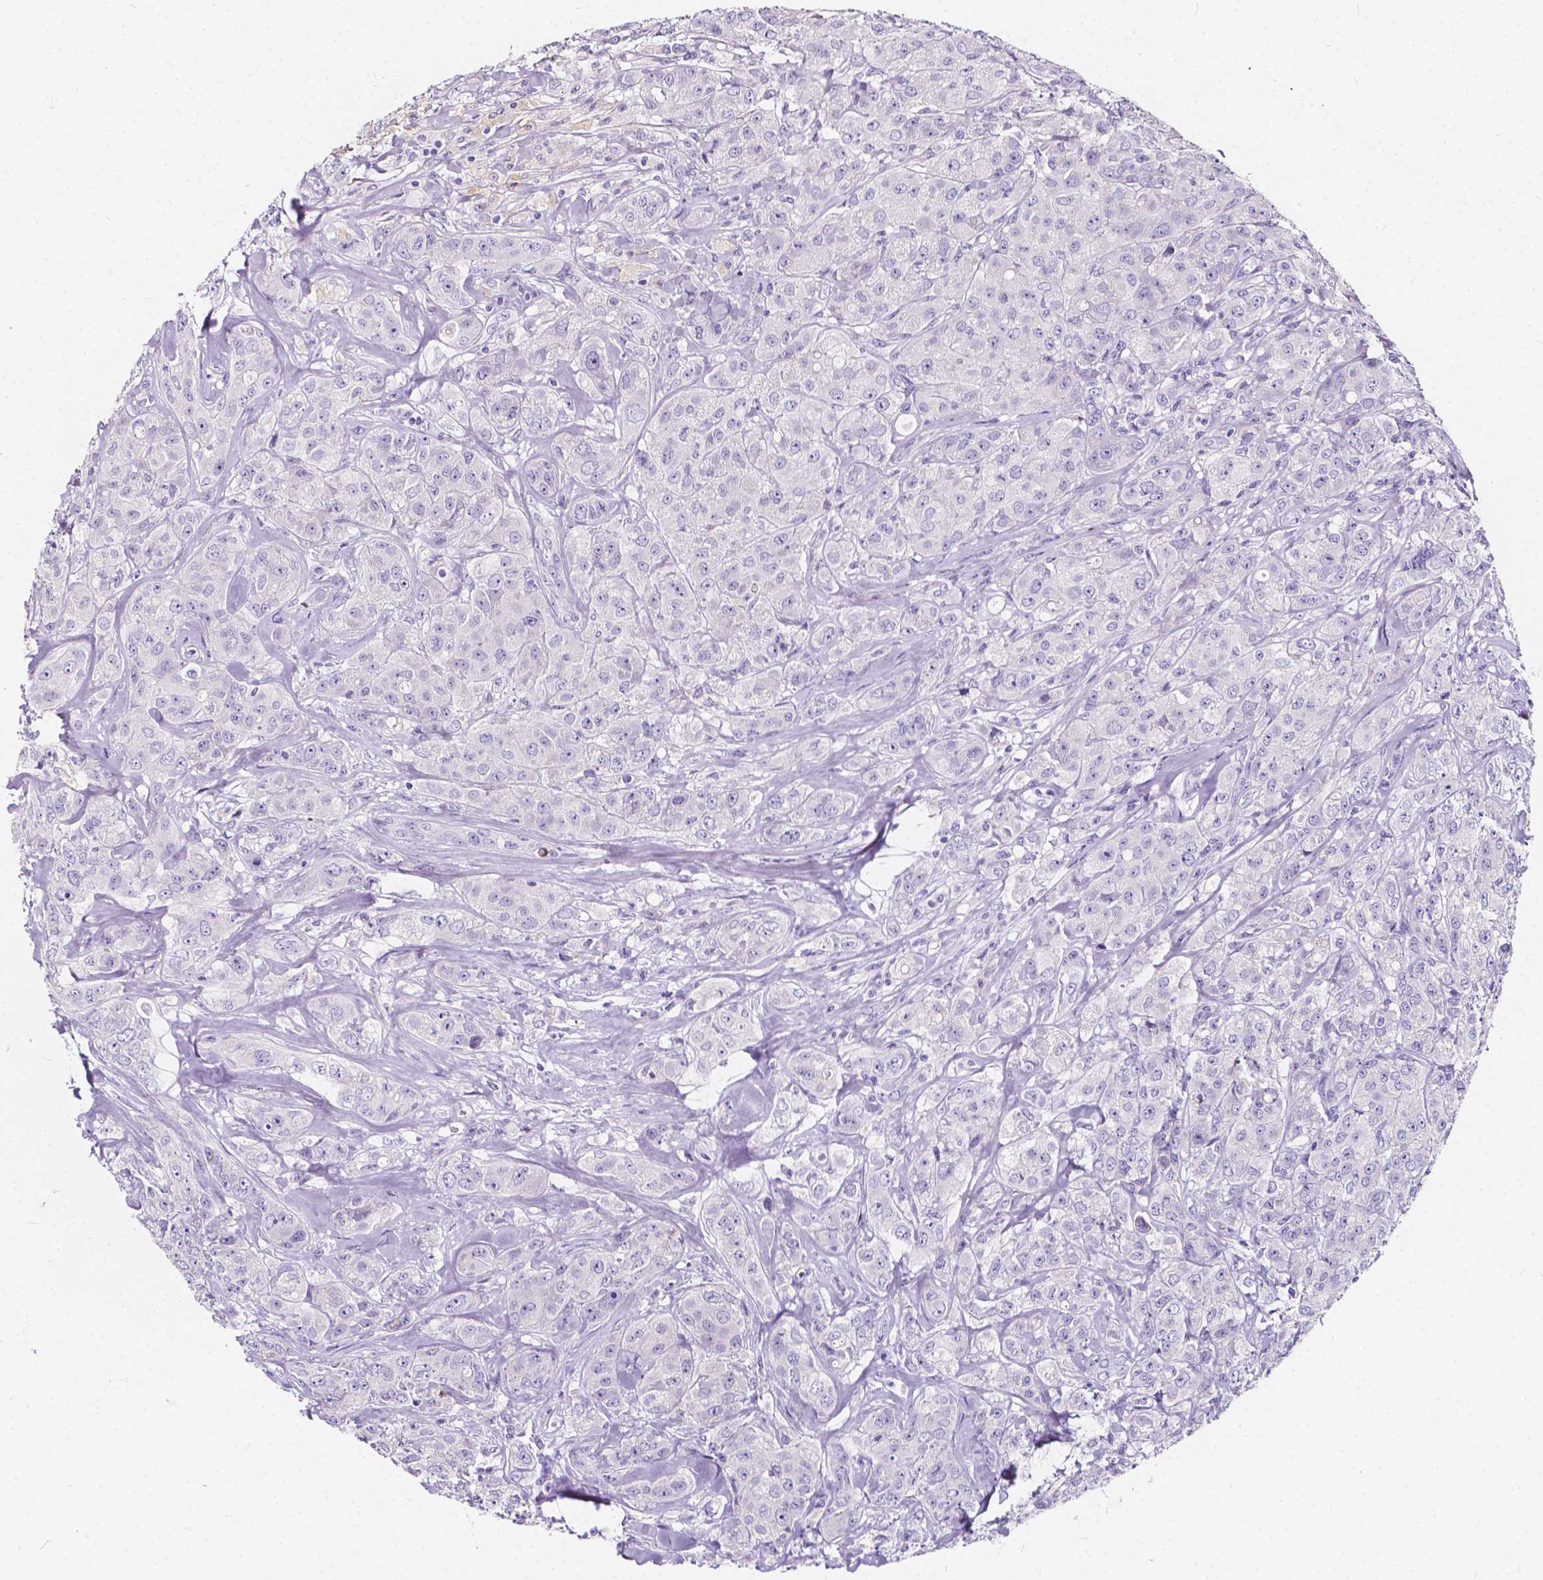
{"staining": {"intensity": "negative", "quantity": "none", "location": "none"}, "tissue": "breast cancer", "cell_type": "Tumor cells", "image_type": "cancer", "snomed": [{"axis": "morphology", "description": "Duct carcinoma"}, {"axis": "topography", "description": "Breast"}], "caption": "DAB (3,3'-diaminobenzidine) immunohistochemical staining of infiltrating ductal carcinoma (breast) reveals no significant positivity in tumor cells.", "gene": "CLSTN2", "patient": {"sex": "female", "age": 43}}